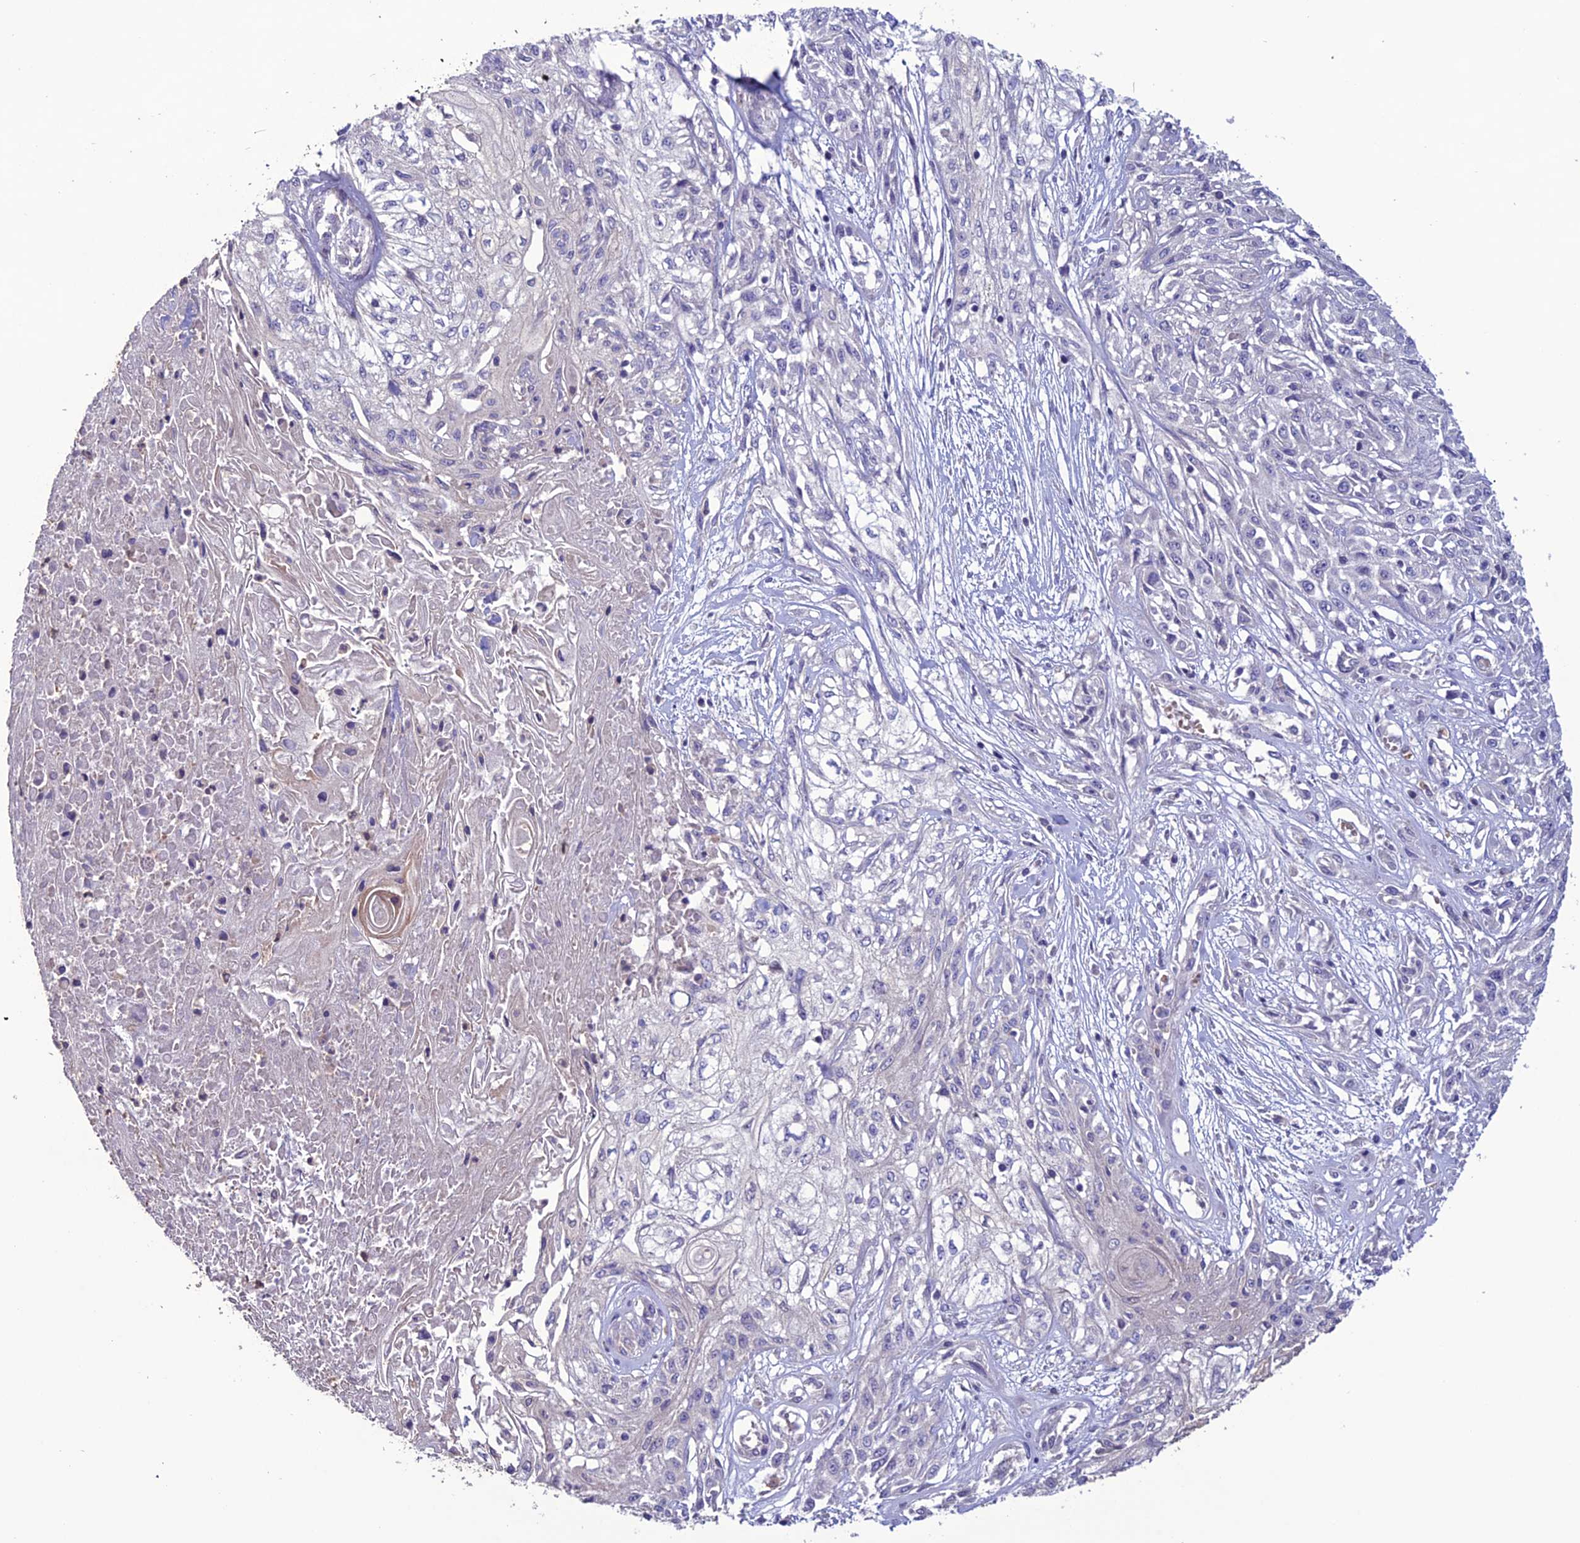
{"staining": {"intensity": "negative", "quantity": "none", "location": "none"}, "tissue": "skin cancer", "cell_type": "Tumor cells", "image_type": "cancer", "snomed": [{"axis": "morphology", "description": "Squamous cell carcinoma, NOS"}, {"axis": "morphology", "description": "Squamous cell carcinoma, metastatic, NOS"}, {"axis": "topography", "description": "Skin"}, {"axis": "topography", "description": "Lymph node"}], "caption": "High magnification brightfield microscopy of skin cancer stained with DAB (brown) and counterstained with hematoxylin (blue): tumor cells show no significant positivity.", "gene": "C2orf76", "patient": {"sex": "male", "age": 75}}